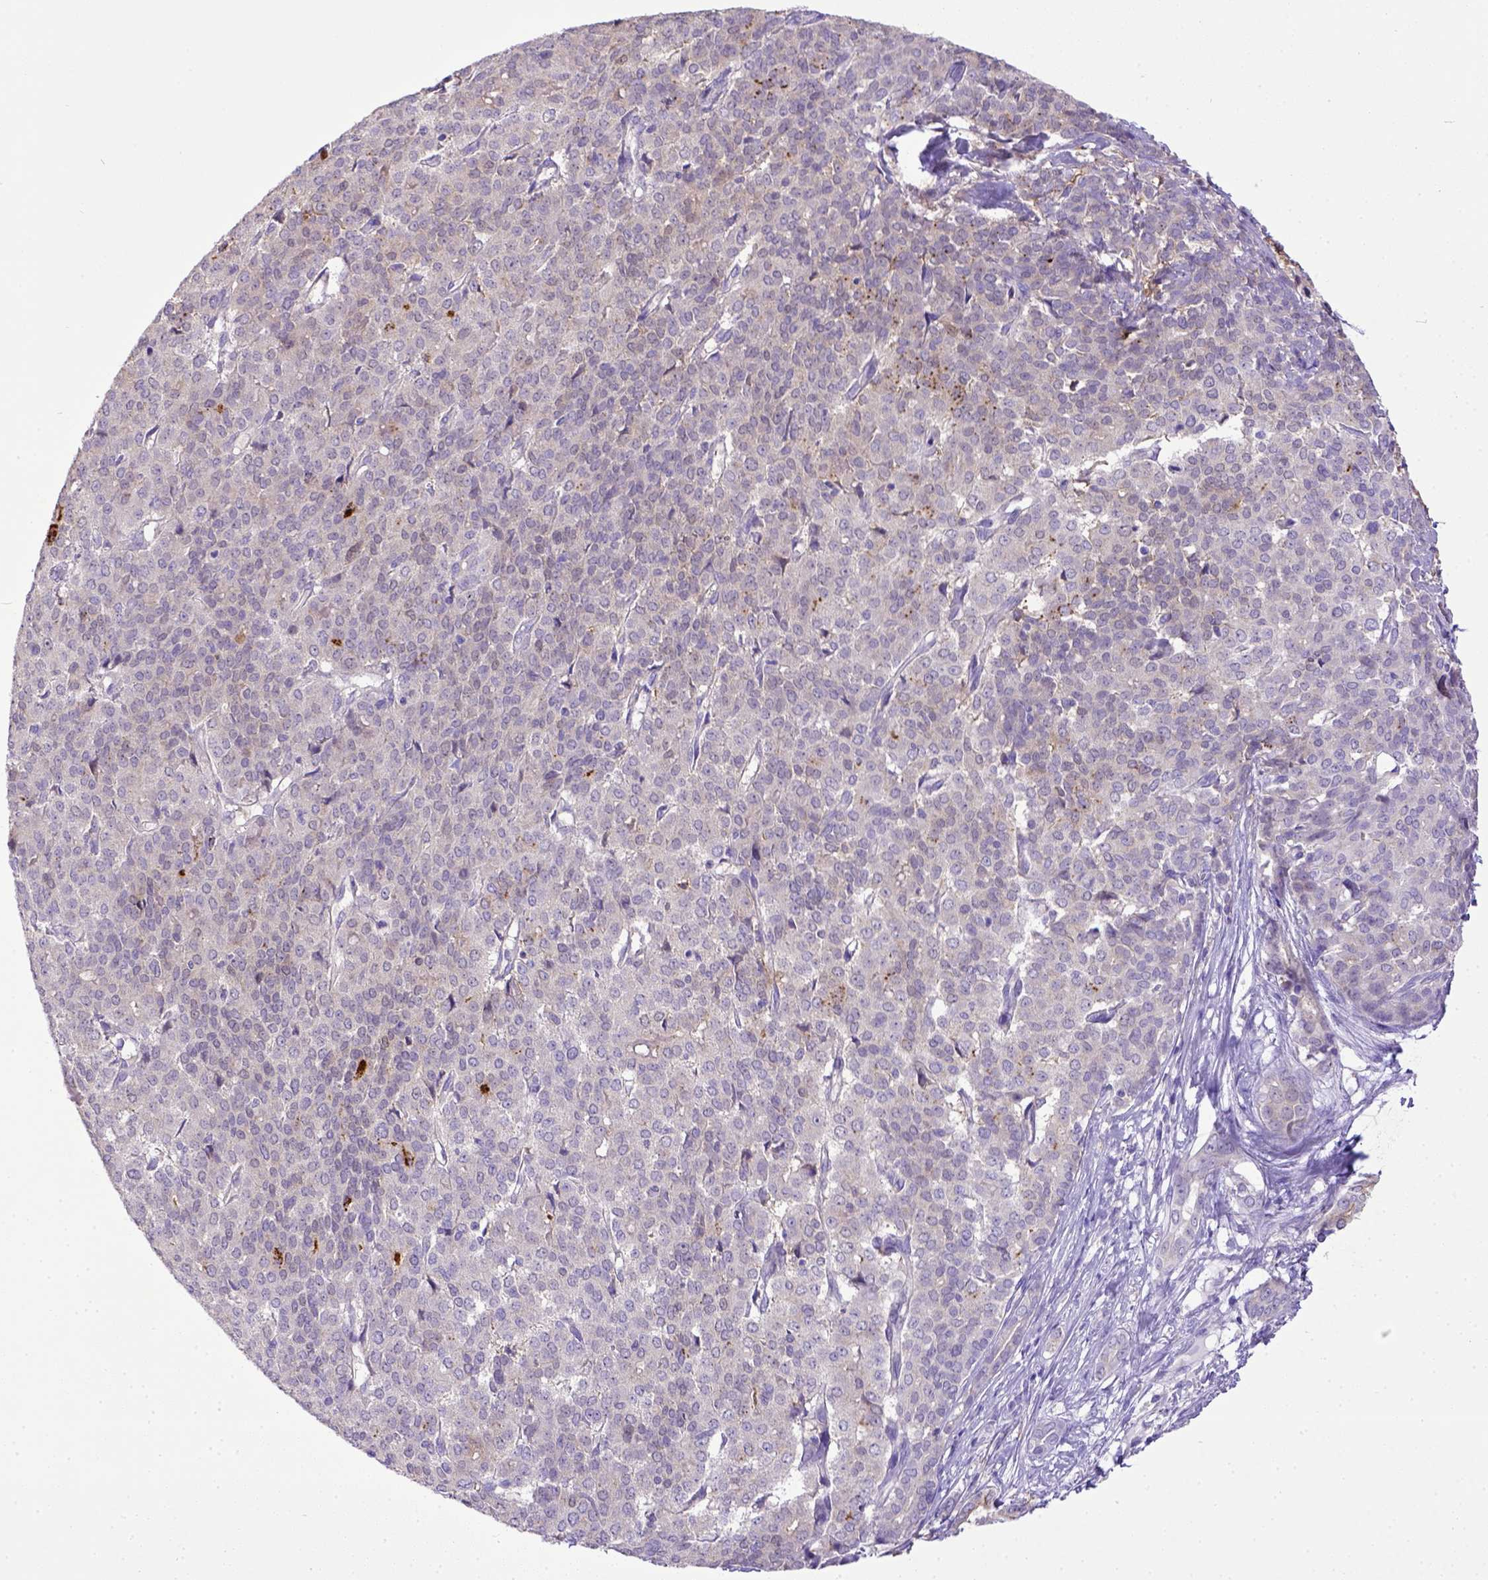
{"staining": {"intensity": "negative", "quantity": "none", "location": "none"}, "tissue": "liver cancer", "cell_type": "Tumor cells", "image_type": "cancer", "snomed": [{"axis": "morphology", "description": "Cholangiocarcinoma"}, {"axis": "topography", "description": "Liver"}], "caption": "Immunohistochemistry (IHC) of cholangiocarcinoma (liver) exhibits no expression in tumor cells. (IHC, brightfield microscopy, high magnification).", "gene": "CD40", "patient": {"sex": "female", "age": 47}}